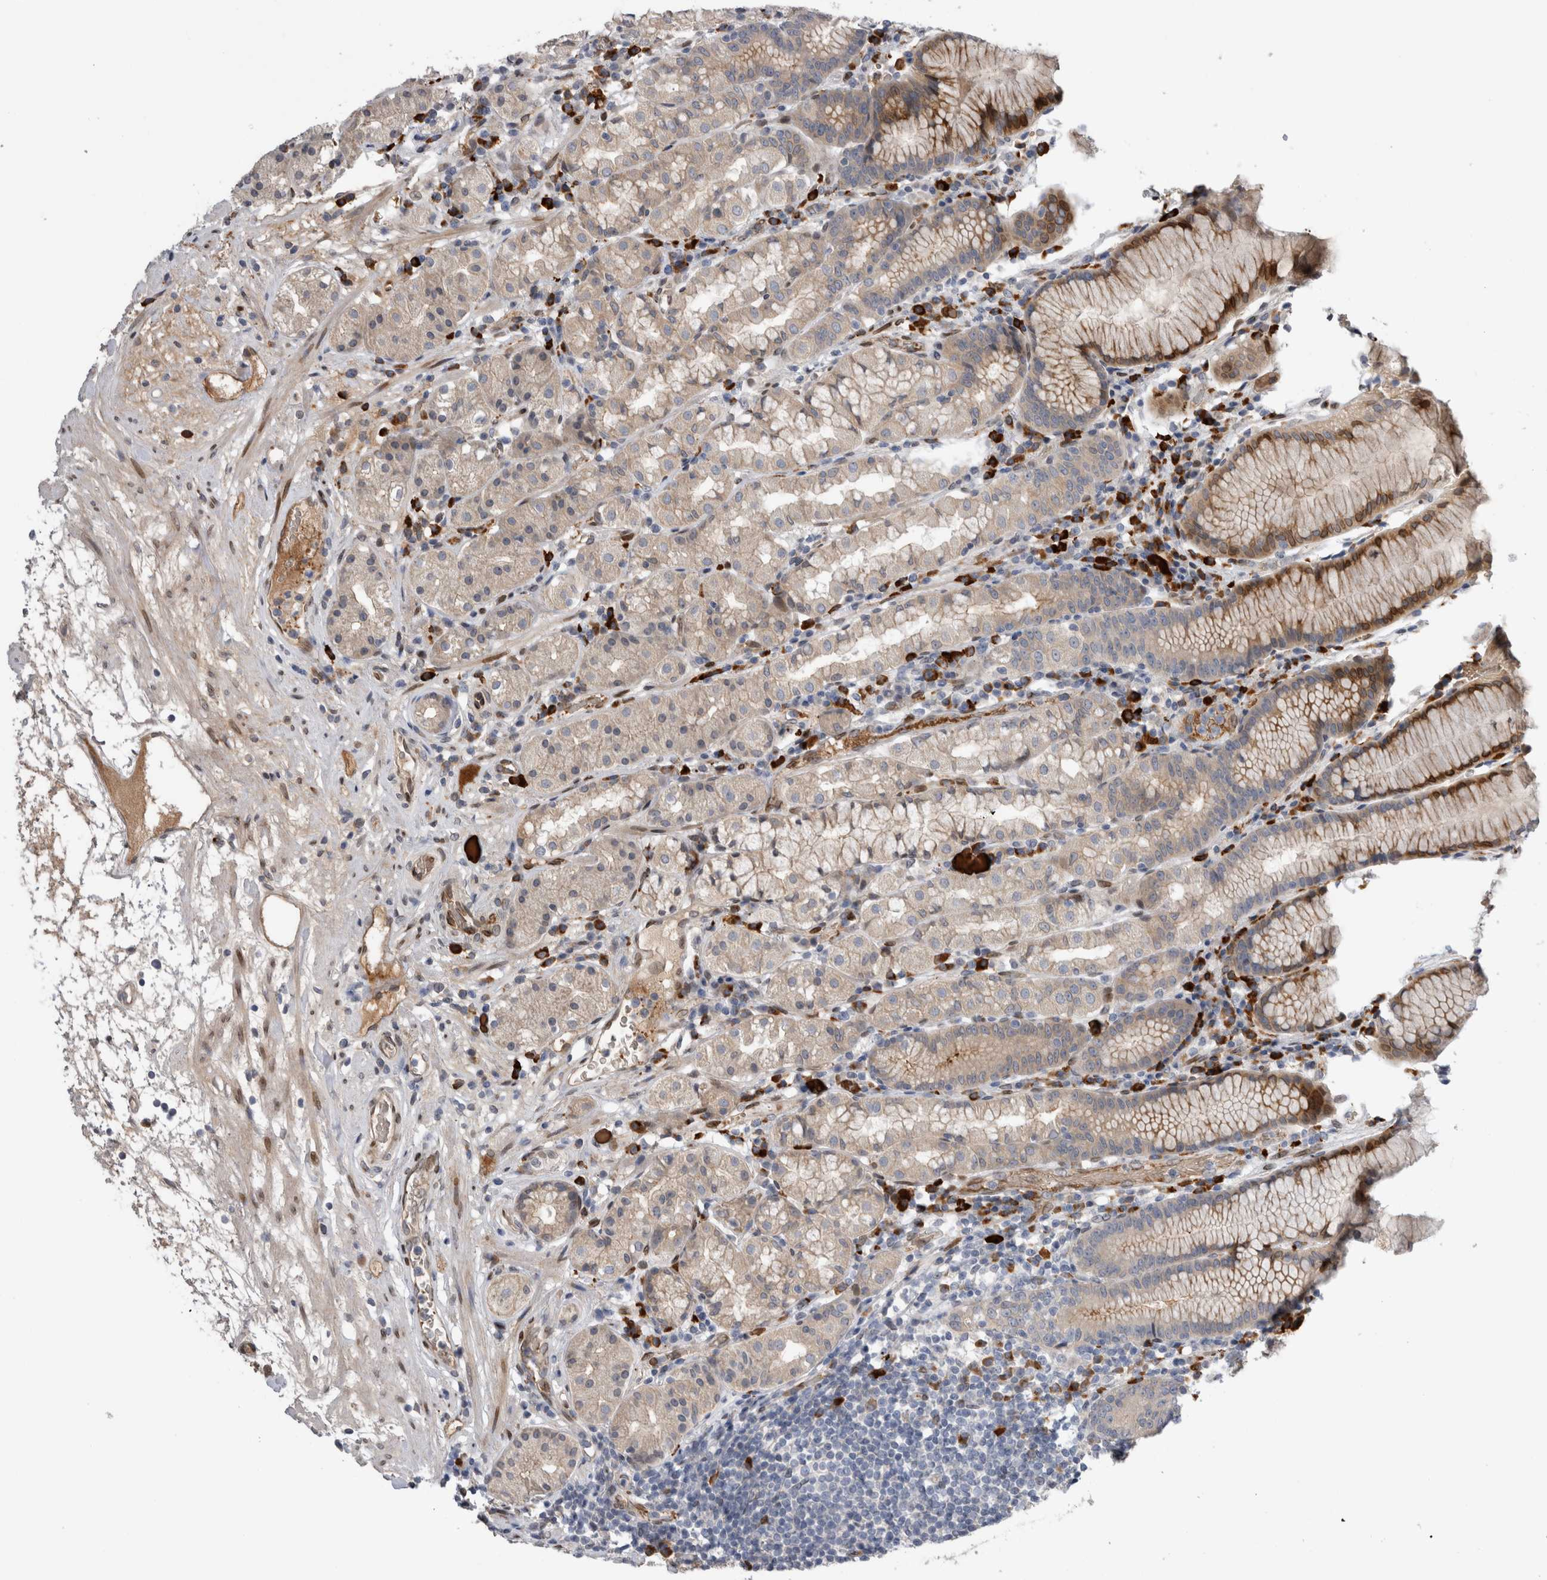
{"staining": {"intensity": "moderate", "quantity": "25%-75%", "location": "cytoplasmic/membranous"}, "tissue": "stomach", "cell_type": "Glandular cells", "image_type": "normal", "snomed": [{"axis": "morphology", "description": "Normal tissue, NOS"}, {"axis": "topography", "description": "Stomach, lower"}], "caption": "Brown immunohistochemical staining in unremarkable stomach demonstrates moderate cytoplasmic/membranous expression in about 25%-75% of glandular cells. The staining was performed using DAB (3,3'-diaminobenzidine), with brown indicating positive protein expression. Nuclei are stained blue with hematoxylin.", "gene": "DMTN", "patient": {"sex": "female", "age": 56}}